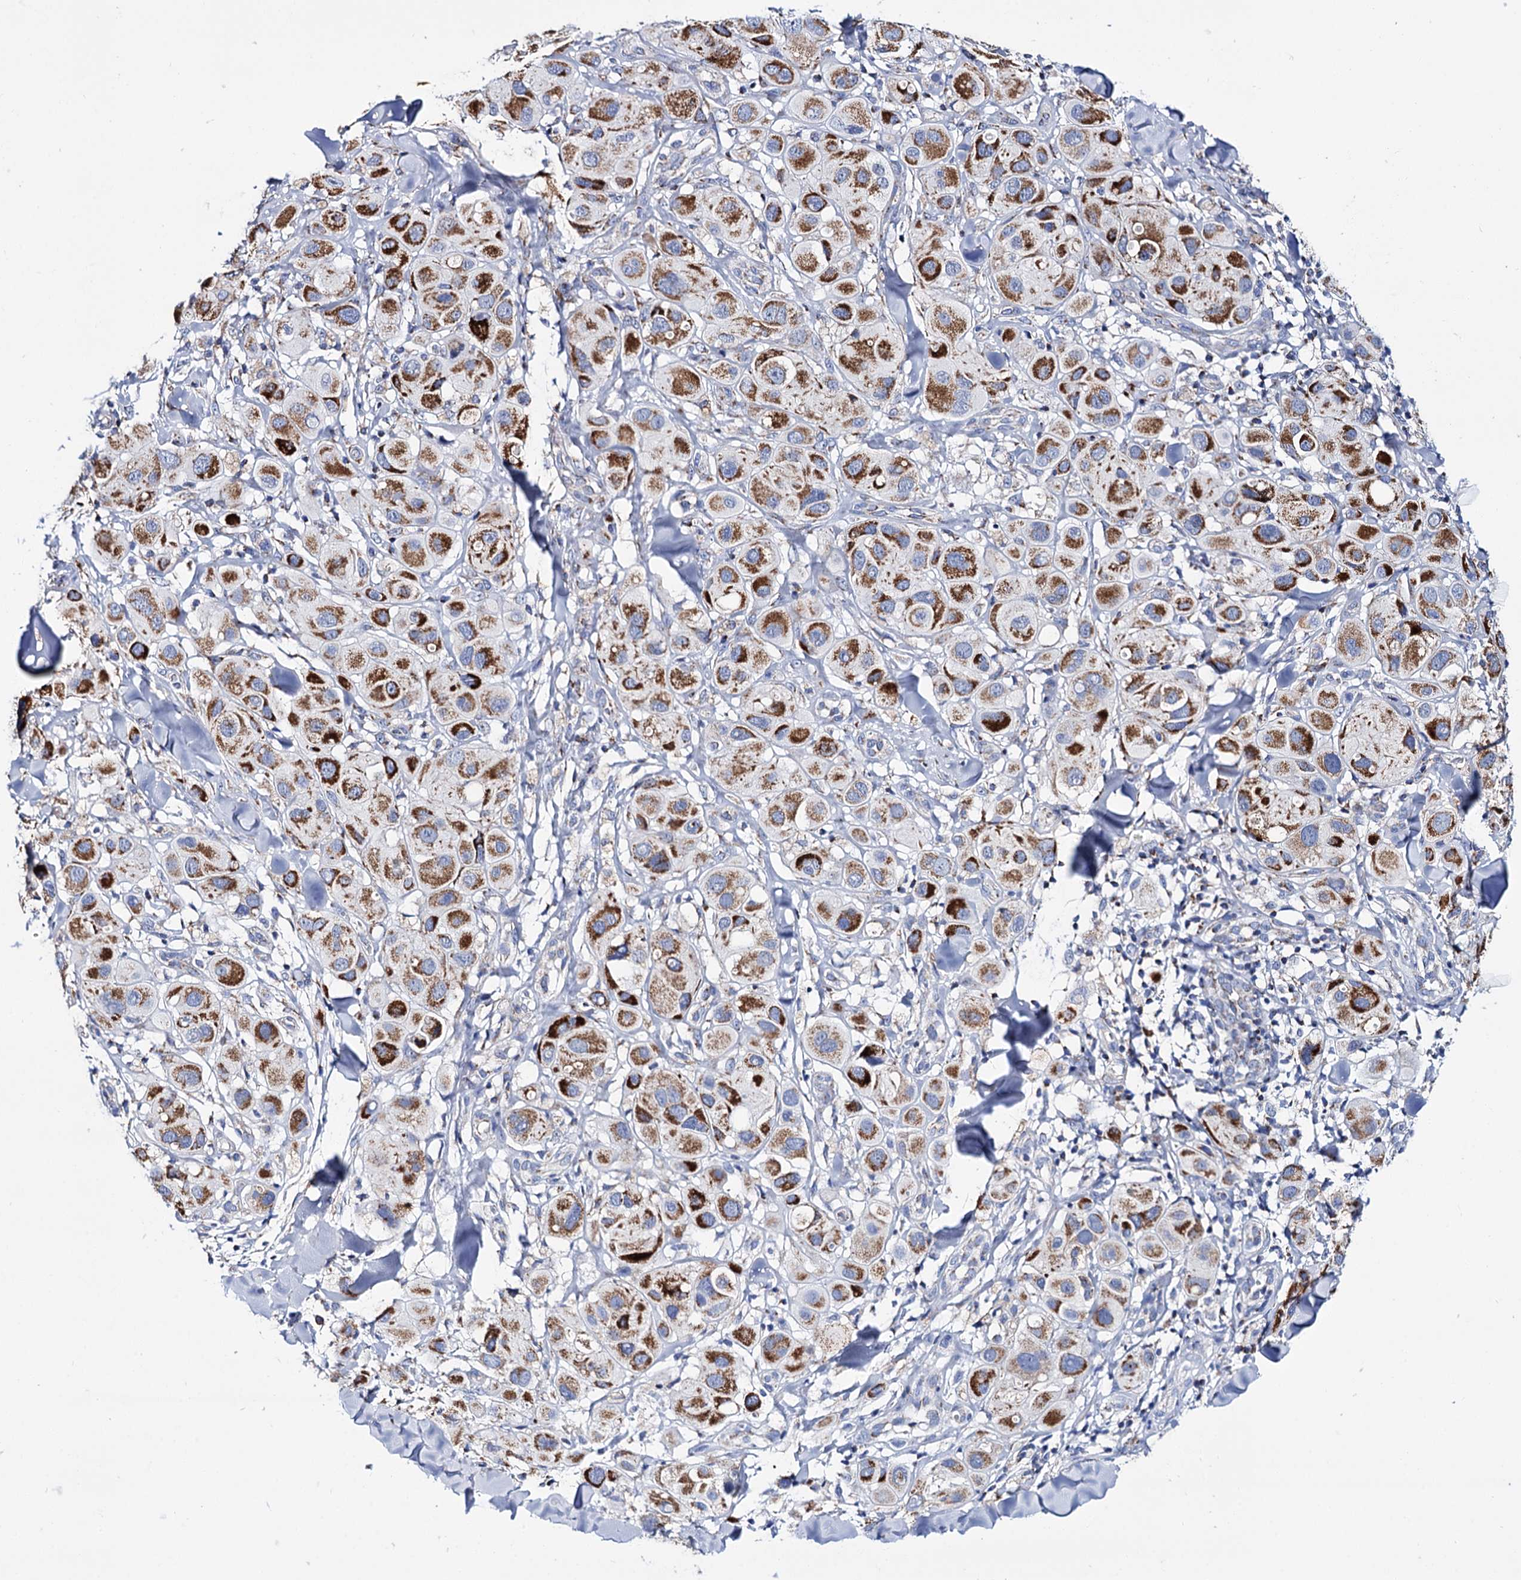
{"staining": {"intensity": "strong", "quantity": ">75%", "location": "cytoplasmic/membranous"}, "tissue": "melanoma", "cell_type": "Tumor cells", "image_type": "cancer", "snomed": [{"axis": "morphology", "description": "Malignant melanoma, Metastatic site"}, {"axis": "topography", "description": "Skin"}], "caption": "Immunohistochemical staining of malignant melanoma (metastatic site) demonstrates strong cytoplasmic/membranous protein expression in about >75% of tumor cells. The protein is stained brown, and the nuclei are stained in blue (DAB (3,3'-diaminobenzidine) IHC with brightfield microscopy, high magnification).", "gene": "UBASH3B", "patient": {"sex": "male", "age": 41}}